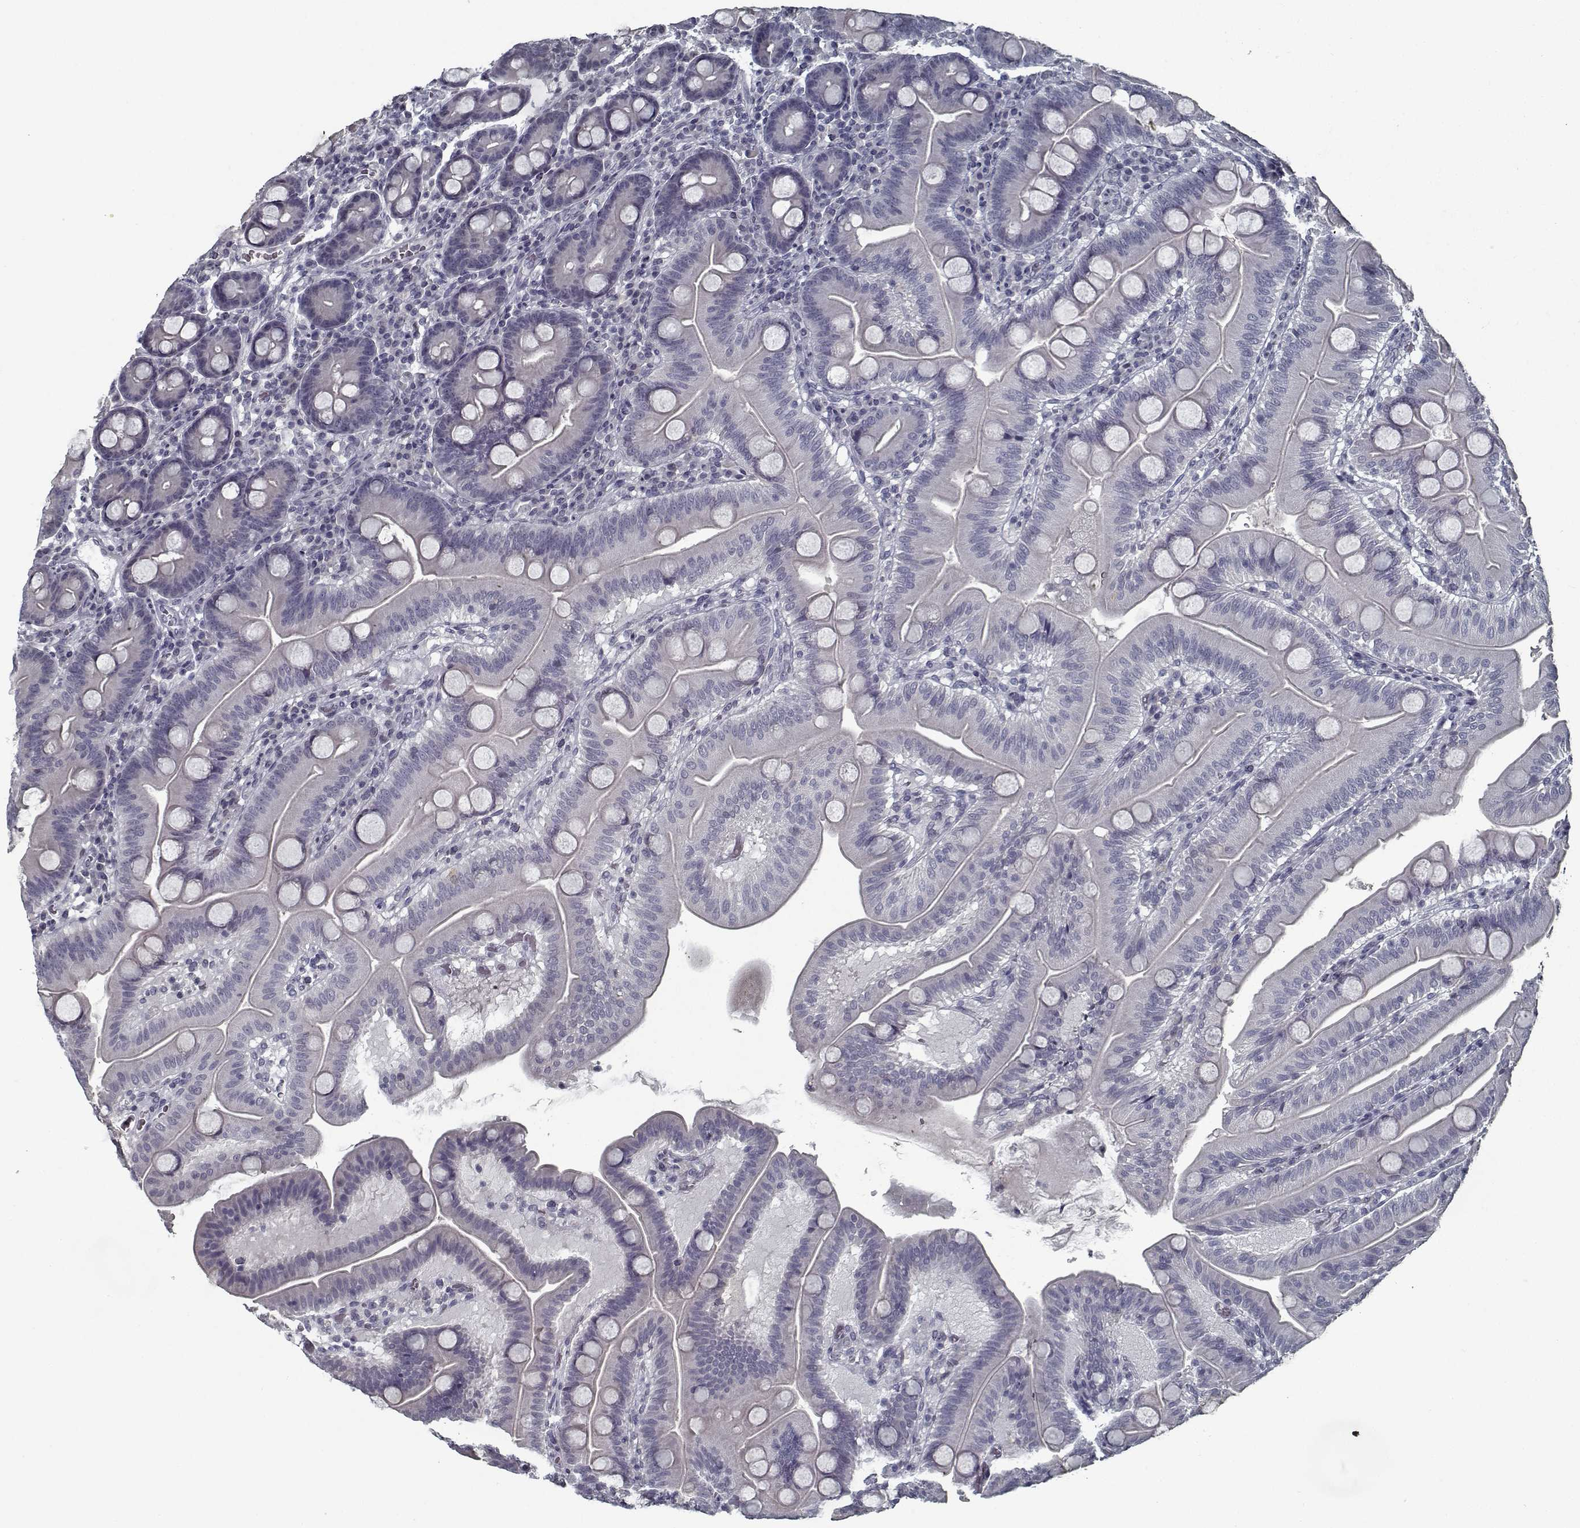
{"staining": {"intensity": "negative", "quantity": "none", "location": "none"}, "tissue": "duodenum", "cell_type": "Glandular cells", "image_type": "normal", "snomed": [{"axis": "morphology", "description": "Normal tissue, NOS"}, {"axis": "topography", "description": "Duodenum"}], "caption": "Glandular cells show no significant expression in unremarkable duodenum. The staining is performed using DAB brown chromogen with nuclei counter-stained in using hematoxylin.", "gene": "GAD2", "patient": {"sex": "male", "age": 59}}